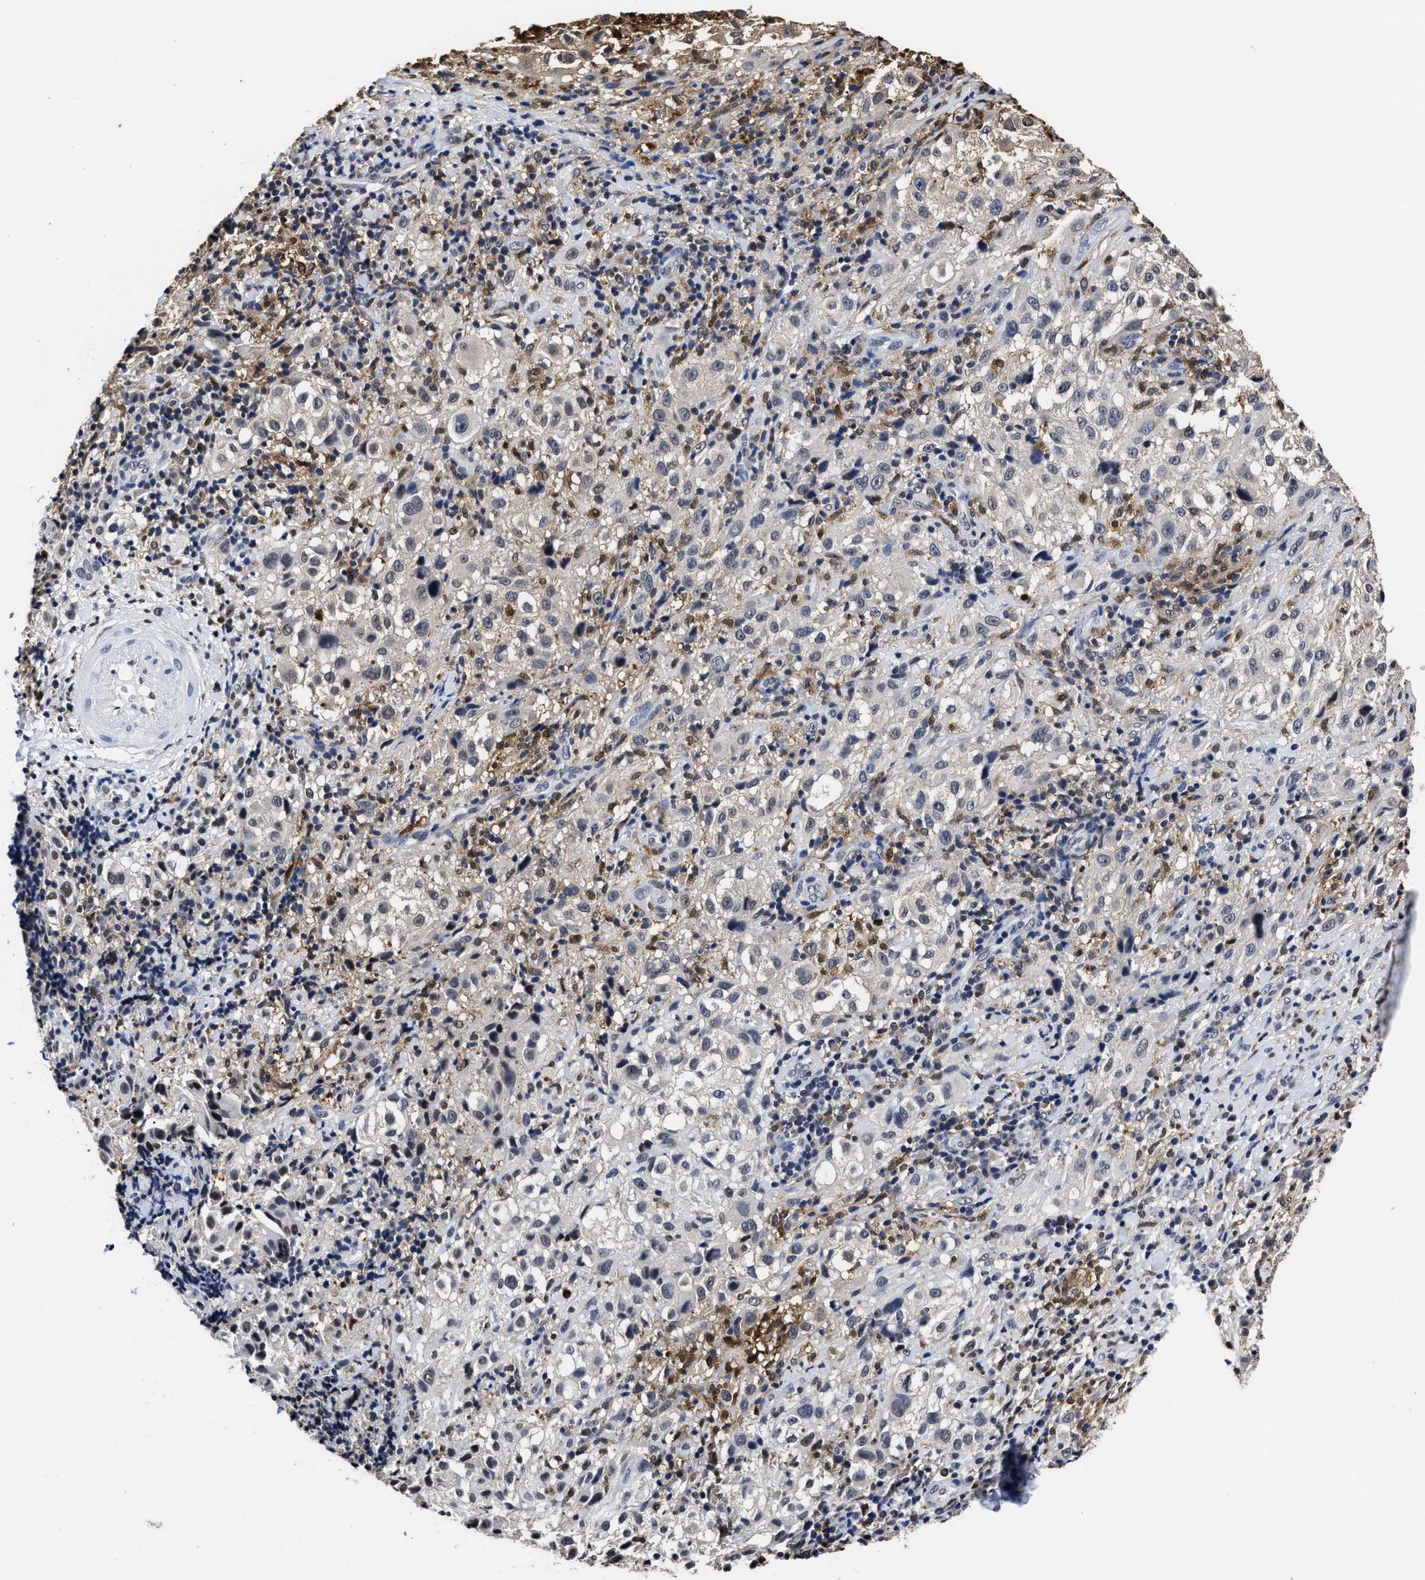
{"staining": {"intensity": "negative", "quantity": "none", "location": "none"}, "tissue": "melanoma", "cell_type": "Tumor cells", "image_type": "cancer", "snomed": [{"axis": "morphology", "description": "Necrosis, NOS"}, {"axis": "morphology", "description": "Malignant melanoma, NOS"}, {"axis": "topography", "description": "Skin"}], "caption": "IHC histopathology image of human malignant melanoma stained for a protein (brown), which reveals no expression in tumor cells. The staining is performed using DAB brown chromogen with nuclei counter-stained in using hematoxylin.", "gene": "PRPF4B", "patient": {"sex": "female", "age": 87}}